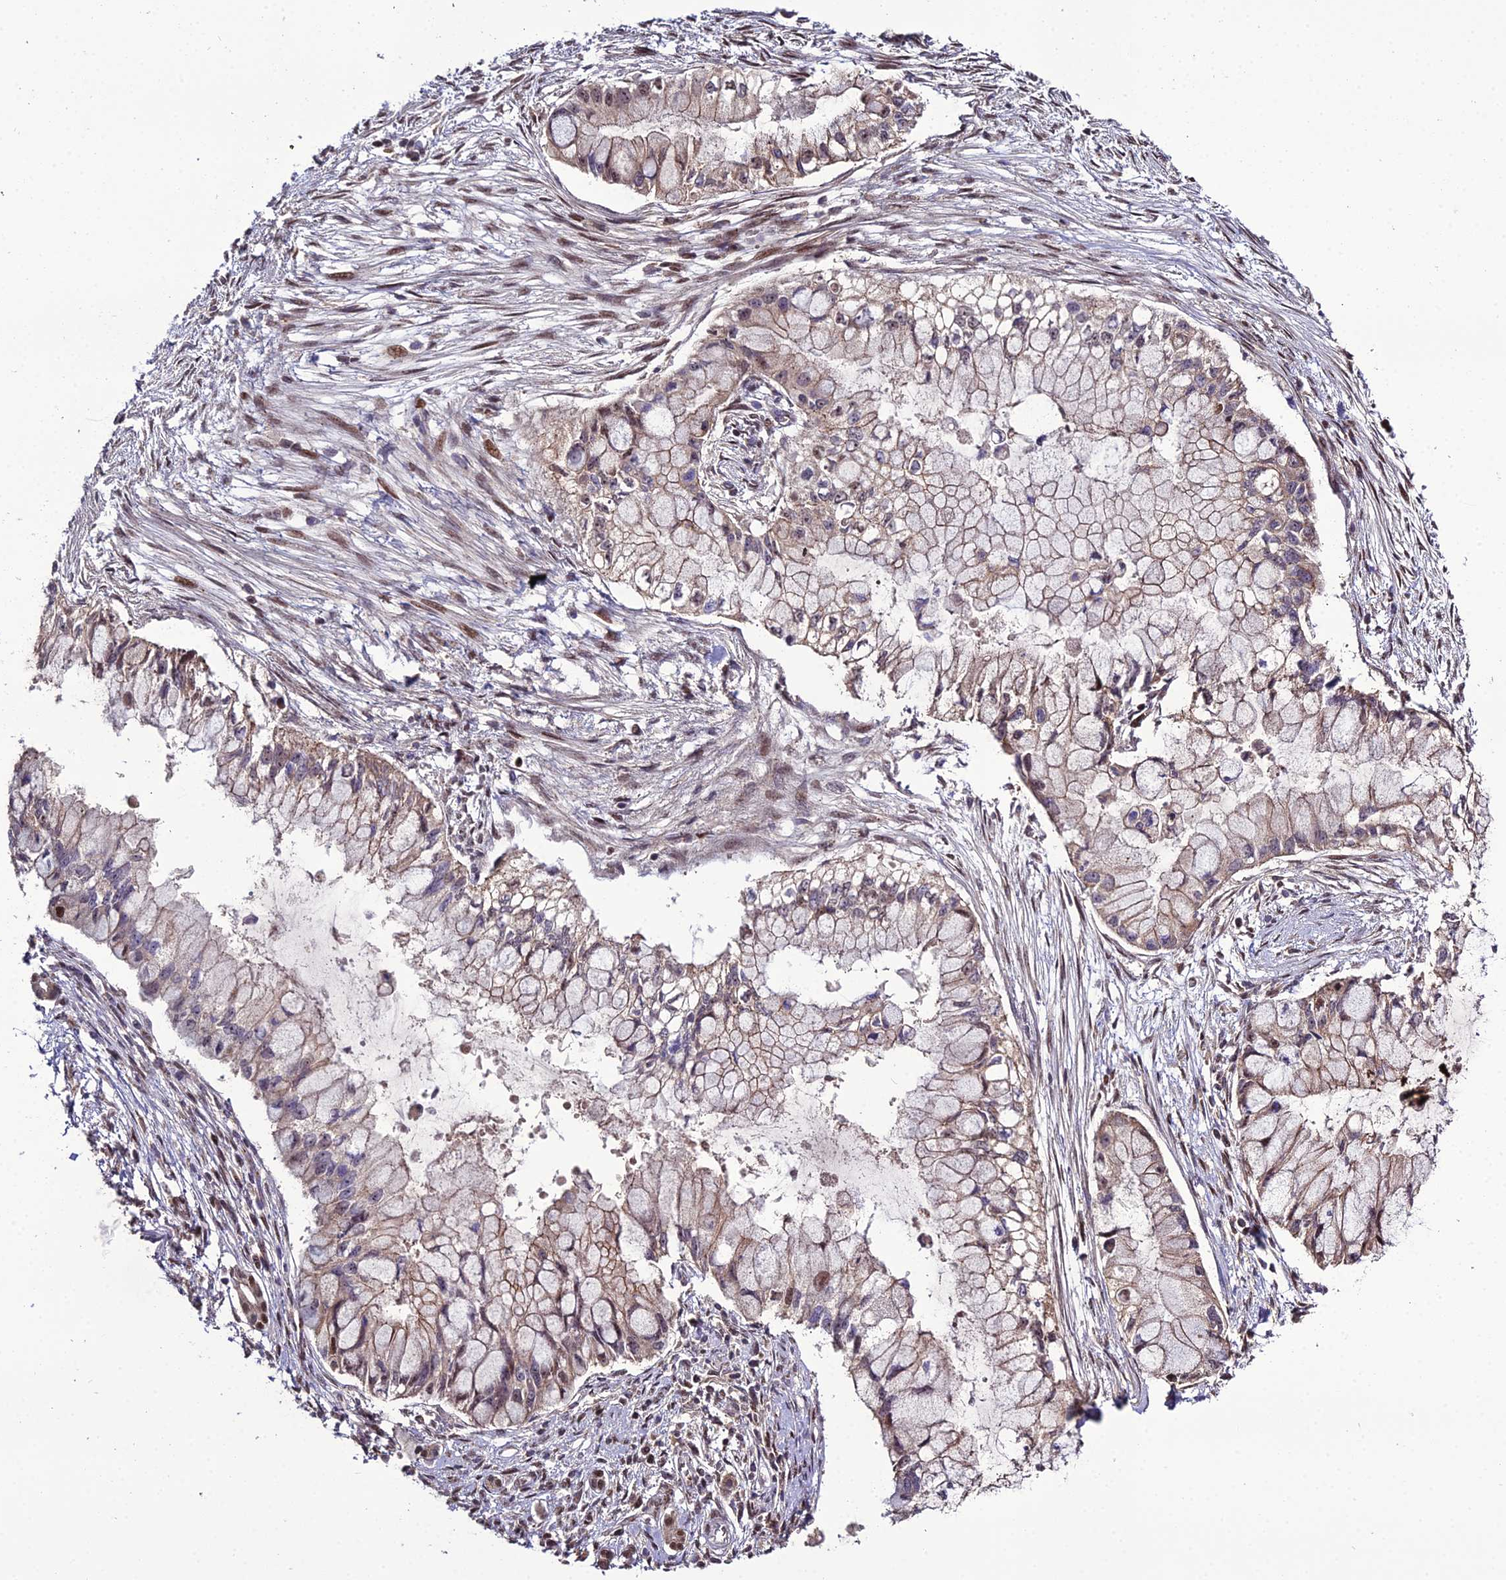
{"staining": {"intensity": "moderate", "quantity": "<25%", "location": "nuclear"}, "tissue": "pancreatic cancer", "cell_type": "Tumor cells", "image_type": "cancer", "snomed": [{"axis": "morphology", "description": "Adenocarcinoma, NOS"}, {"axis": "topography", "description": "Pancreas"}], "caption": "A low amount of moderate nuclear staining is identified in approximately <25% of tumor cells in adenocarcinoma (pancreatic) tissue.", "gene": "ARL2", "patient": {"sex": "male", "age": 48}}